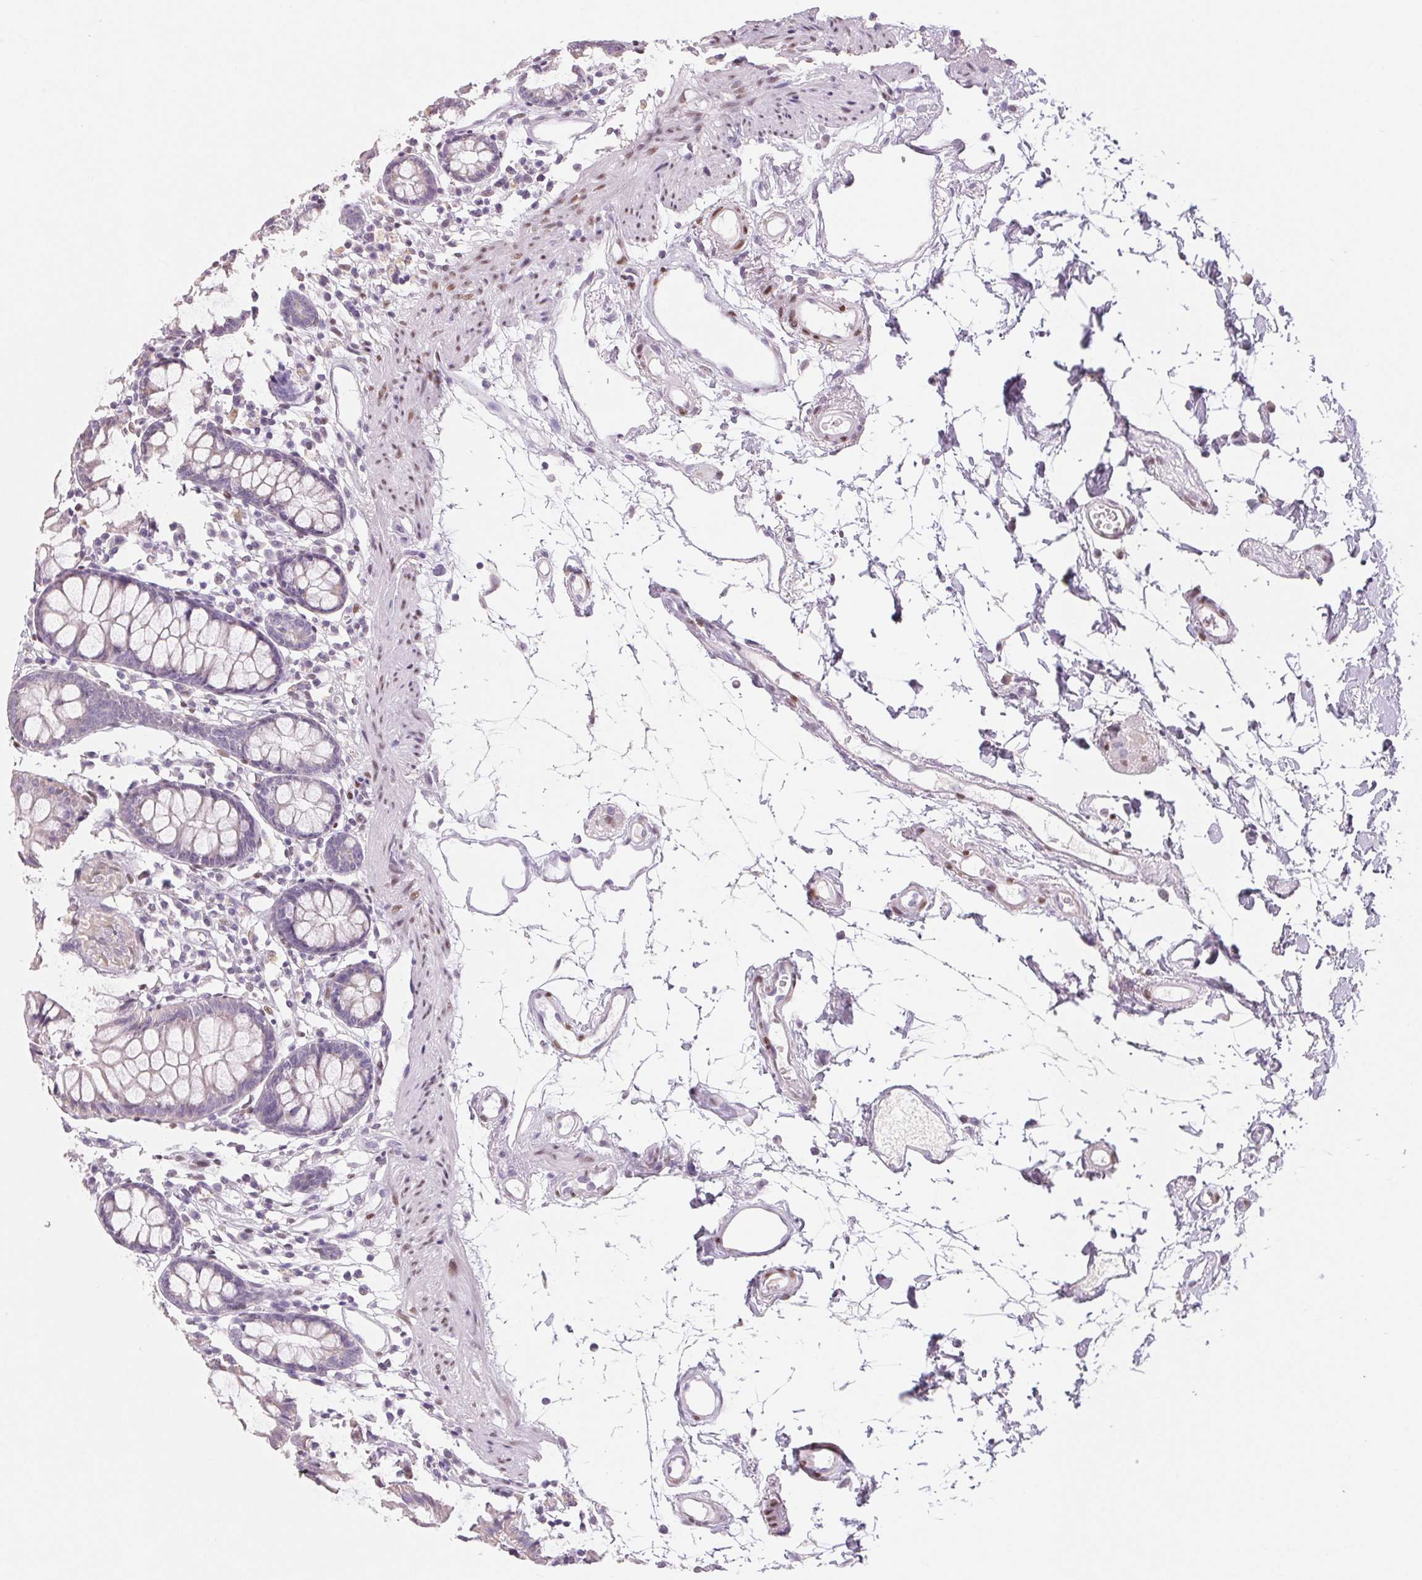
{"staining": {"intensity": "weak", "quantity": "25%-75%", "location": "nuclear"}, "tissue": "colon", "cell_type": "Endothelial cells", "image_type": "normal", "snomed": [{"axis": "morphology", "description": "Normal tissue, NOS"}, {"axis": "topography", "description": "Colon"}], "caption": "Immunohistochemical staining of normal colon displays low levels of weak nuclear expression in about 25%-75% of endothelial cells.", "gene": "SMARCD3", "patient": {"sex": "female", "age": 84}}